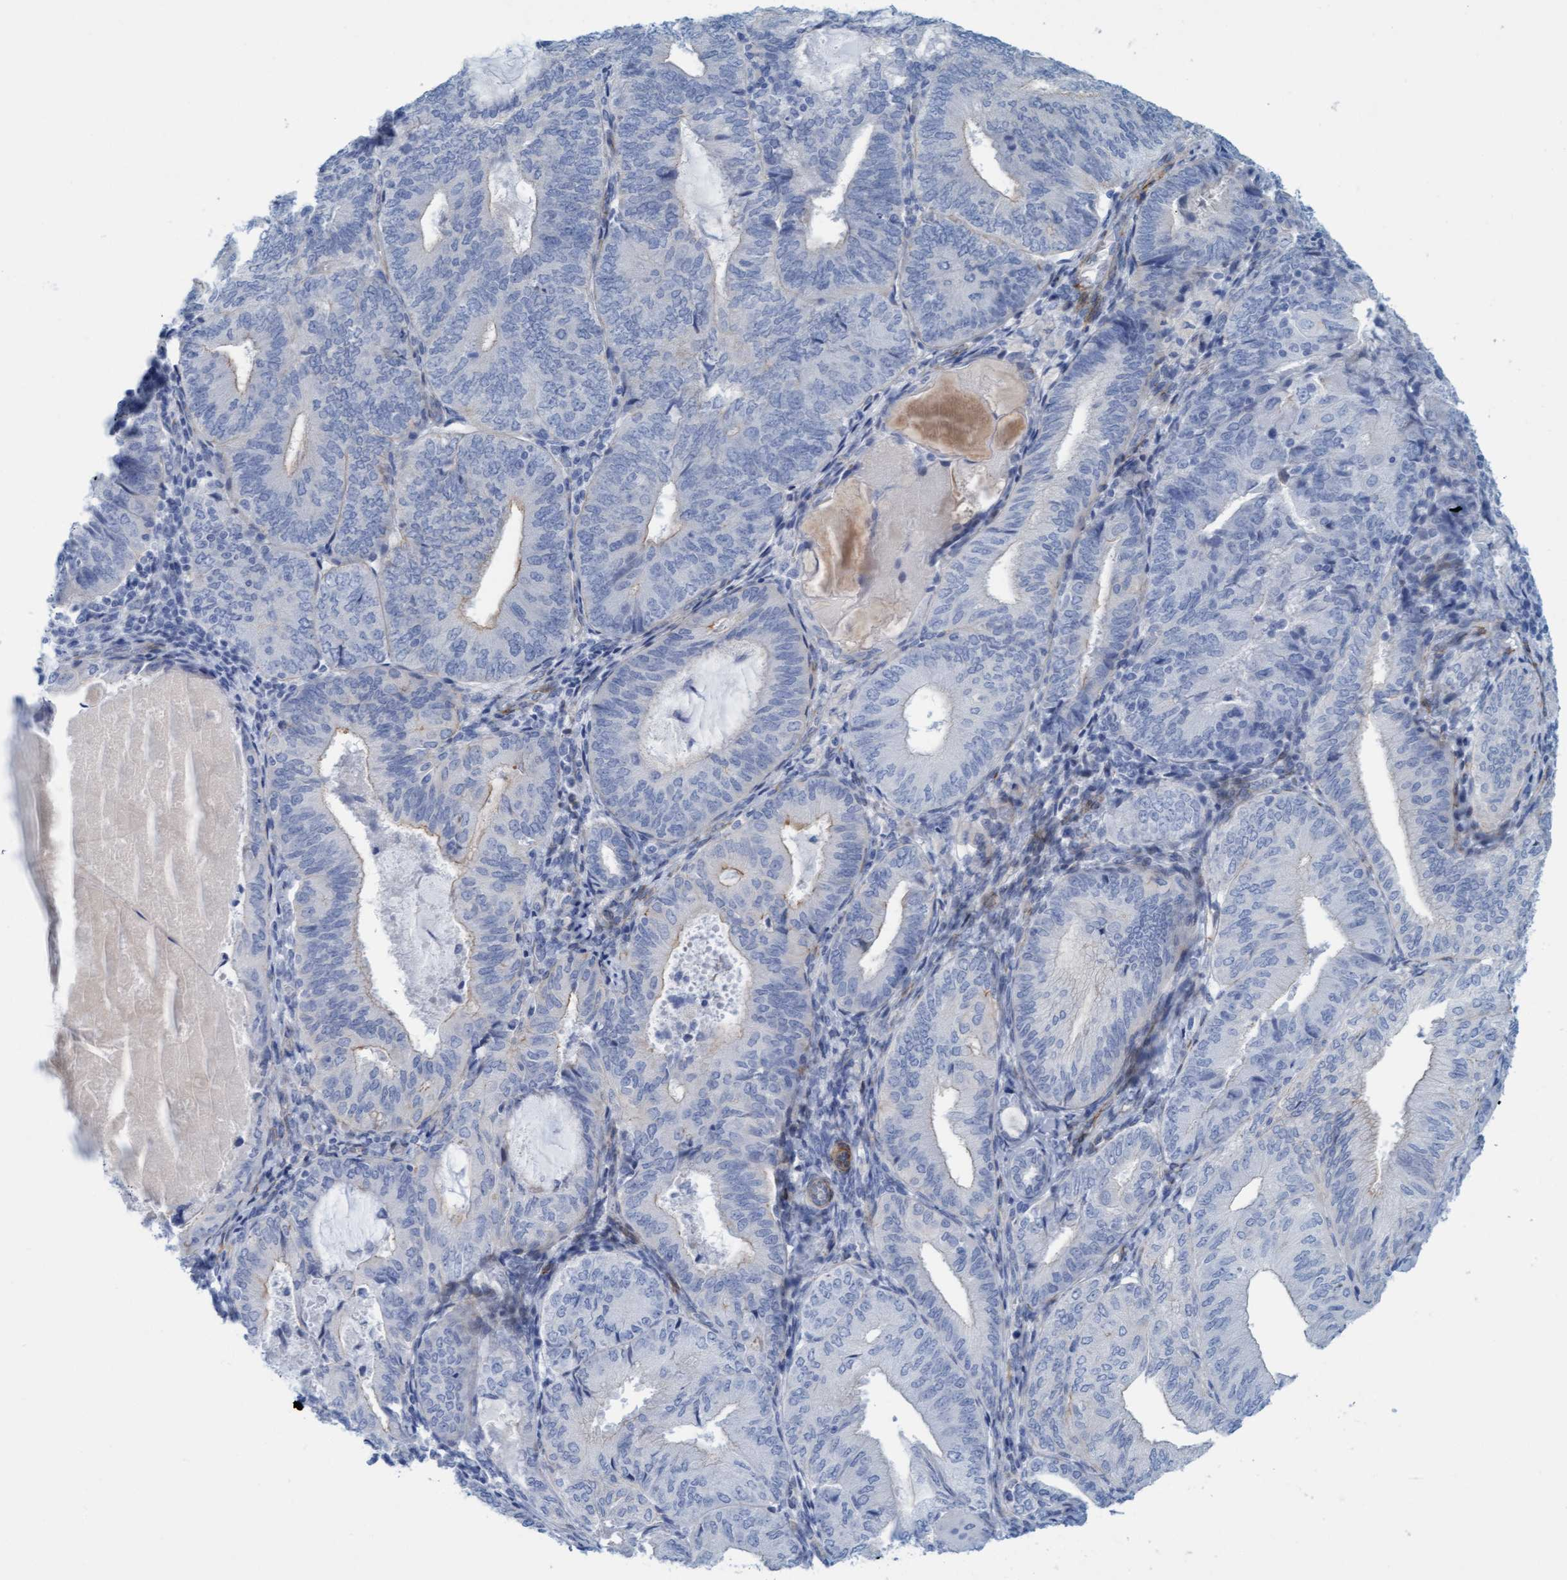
{"staining": {"intensity": "negative", "quantity": "none", "location": "none"}, "tissue": "endometrial cancer", "cell_type": "Tumor cells", "image_type": "cancer", "snomed": [{"axis": "morphology", "description": "Adenocarcinoma, NOS"}, {"axis": "topography", "description": "Endometrium"}], "caption": "Immunohistochemical staining of endometrial adenocarcinoma shows no significant staining in tumor cells.", "gene": "MTFR1", "patient": {"sex": "female", "age": 81}}